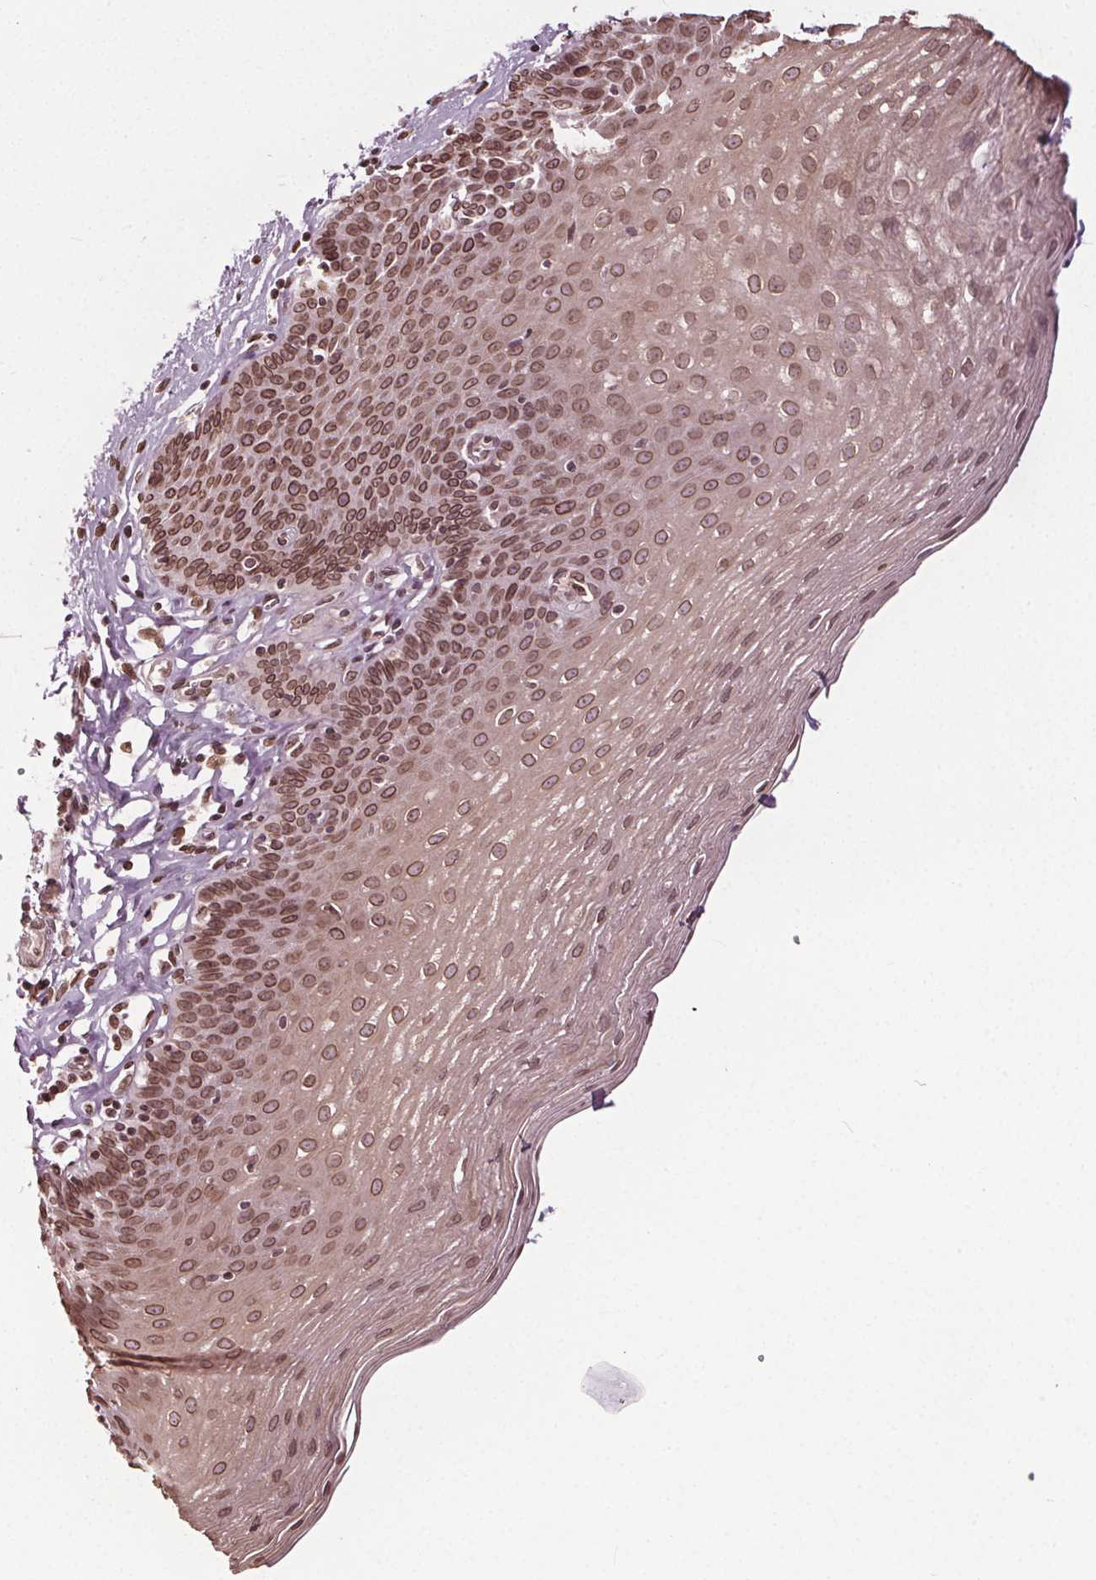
{"staining": {"intensity": "moderate", "quantity": ">75%", "location": "cytoplasmic/membranous,nuclear"}, "tissue": "esophagus", "cell_type": "Squamous epithelial cells", "image_type": "normal", "snomed": [{"axis": "morphology", "description": "Normal tissue, NOS"}, {"axis": "topography", "description": "Esophagus"}], "caption": "Esophagus stained with immunohistochemistry (IHC) exhibits moderate cytoplasmic/membranous,nuclear staining in approximately >75% of squamous epithelial cells. Ihc stains the protein of interest in brown and the nuclei are stained blue.", "gene": "TTC39C", "patient": {"sex": "female", "age": 81}}